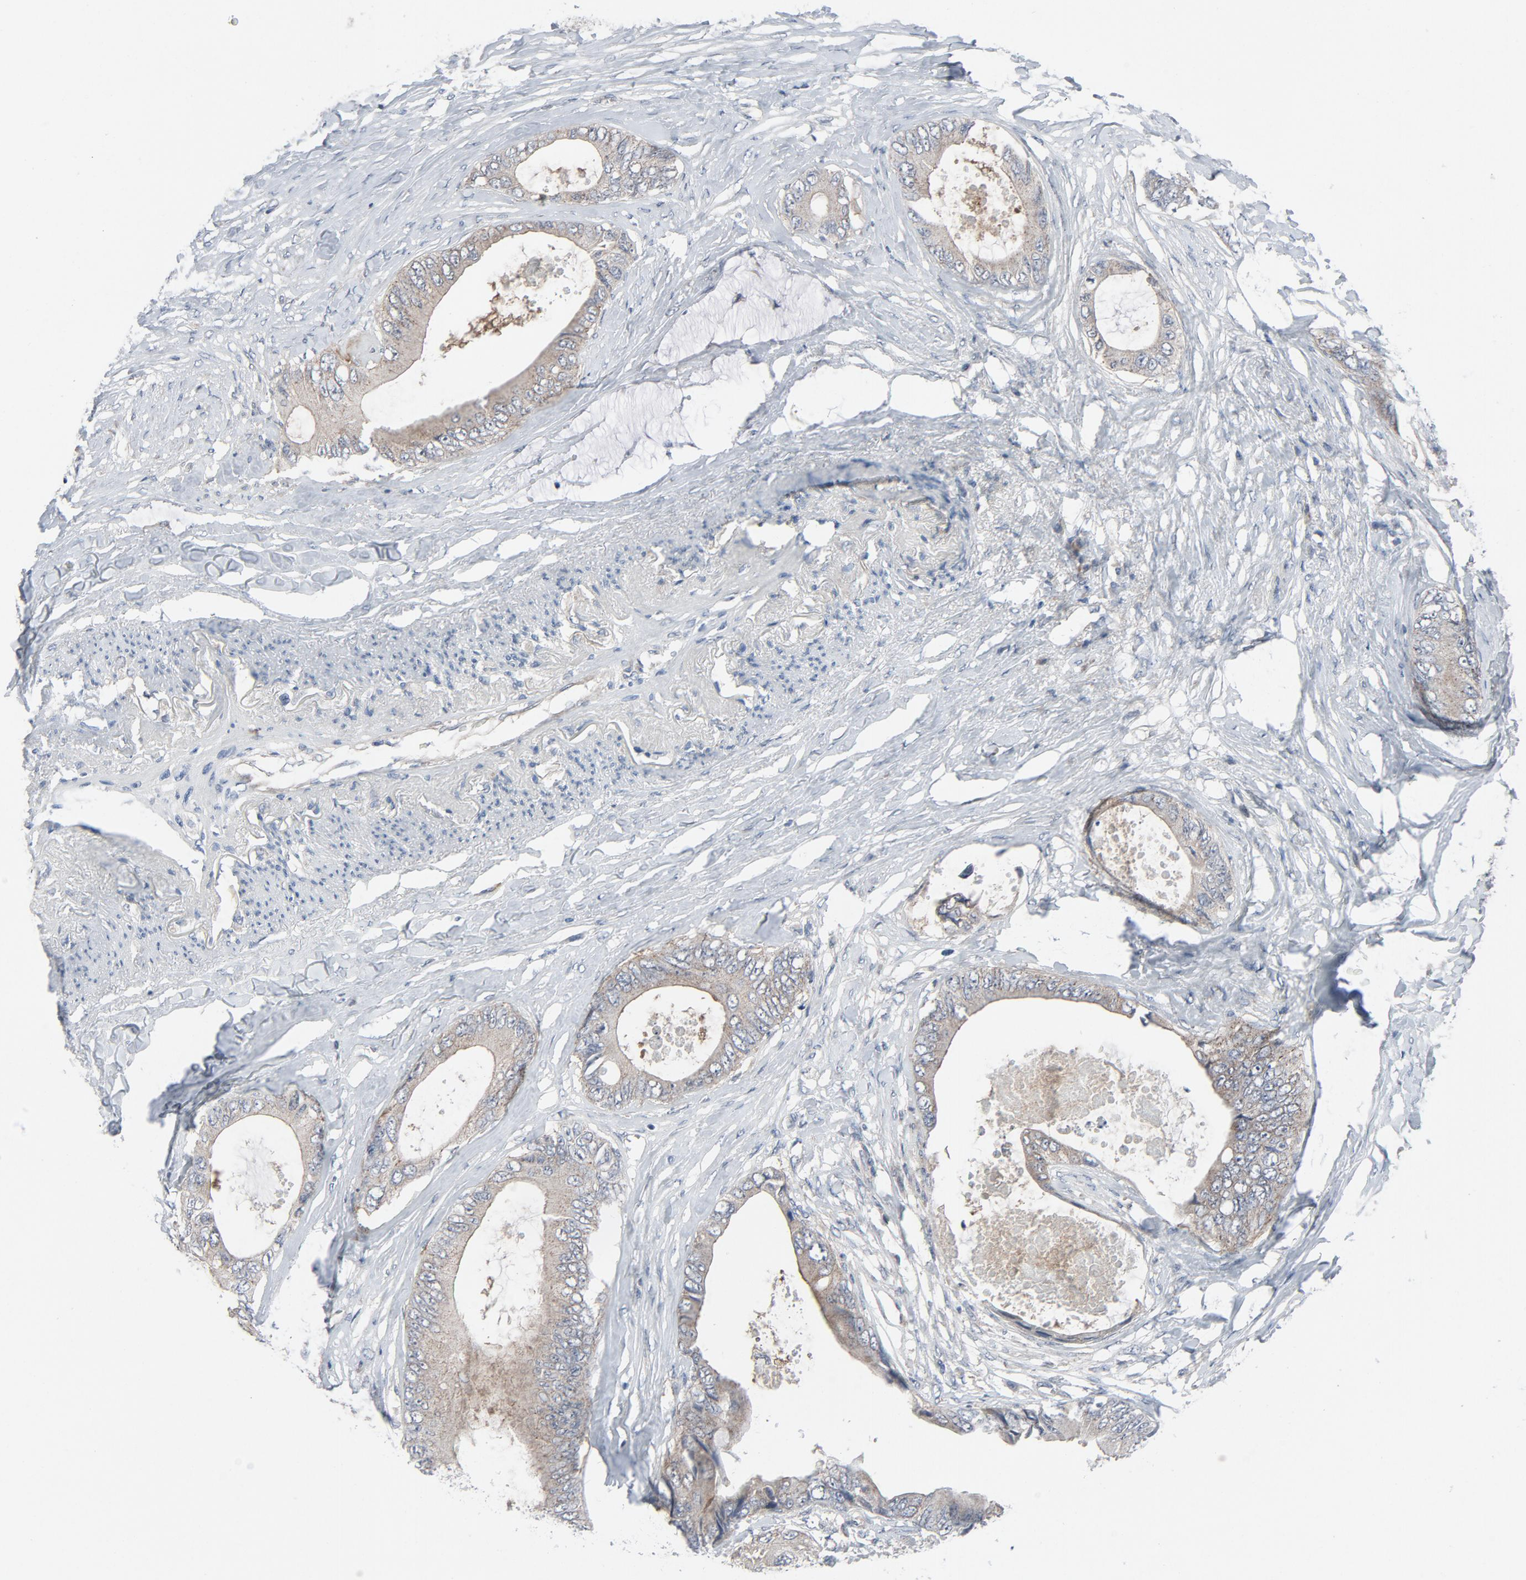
{"staining": {"intensity": "weak", "quantity": ">75%", "location": "cytoplasmic/membranous"}, "tissue": "colorectal cancer", "cell_type": "Tumor cells", "image_type": "cancer", "snomed": [{"axis": "morphology", "description": "Normal tissue, NOS"}, {"axis": "morphology", "description": "Adenocarcinoma, NOS"}, {"axis": "topography", "description": "Rectum"}, {"axis": "topography", "description": "Peripheral nerve tissue"}], "caption": "The histopathology image exhibits staining of colorectal cancer (adenocarcinoma), revealing weak cytoplasmic/membranous protein staining (brown color) within tumor cells.", "gene": "TSG101", "patient": {"sex": "female", "age": 77}}